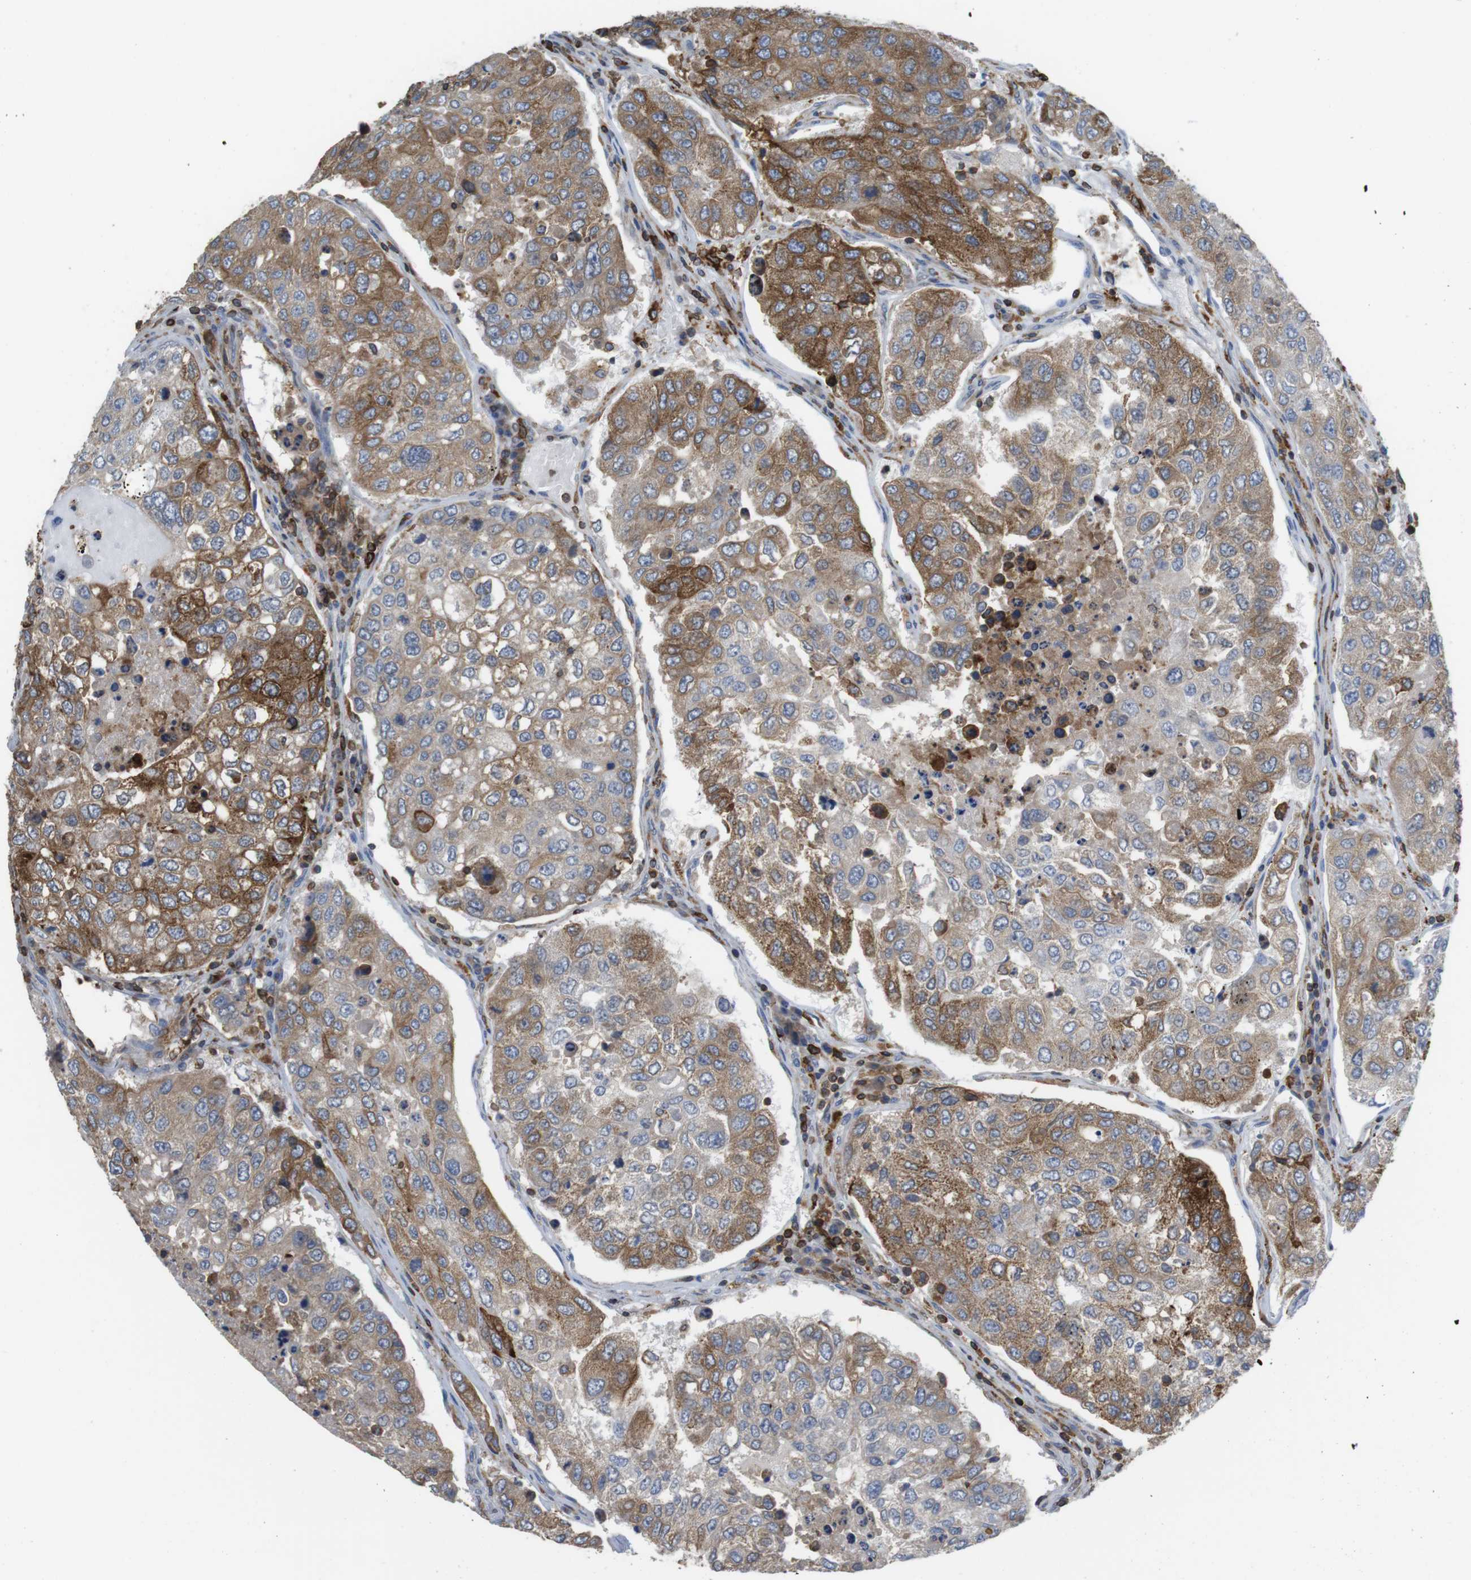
{"staining": {"intensity": "moderate", "quantity": "25%-75%", "location": "cytoplasmic/membranous"}, "tissue": "urothelial cancer", "cell_type": "Tumor cells", "image_type": "cancer", "snomed": [{"axis": "morphology", "description": "Urothelial carcinoma, High grade"}, {"axis": "topography", "description": "Lymph node"}, {"axis": "topography", "description": "Urinary bladder"}], "caption": "Immunohistochemical staining of human urothelial carcinoma (high-grade) displays moderate cytoplasmic/membranous protein positivity in approximately 25%-75% of tumor cells.", "gene": "ARL6IP5", "patient": {"sex": "male", "age": 51}}